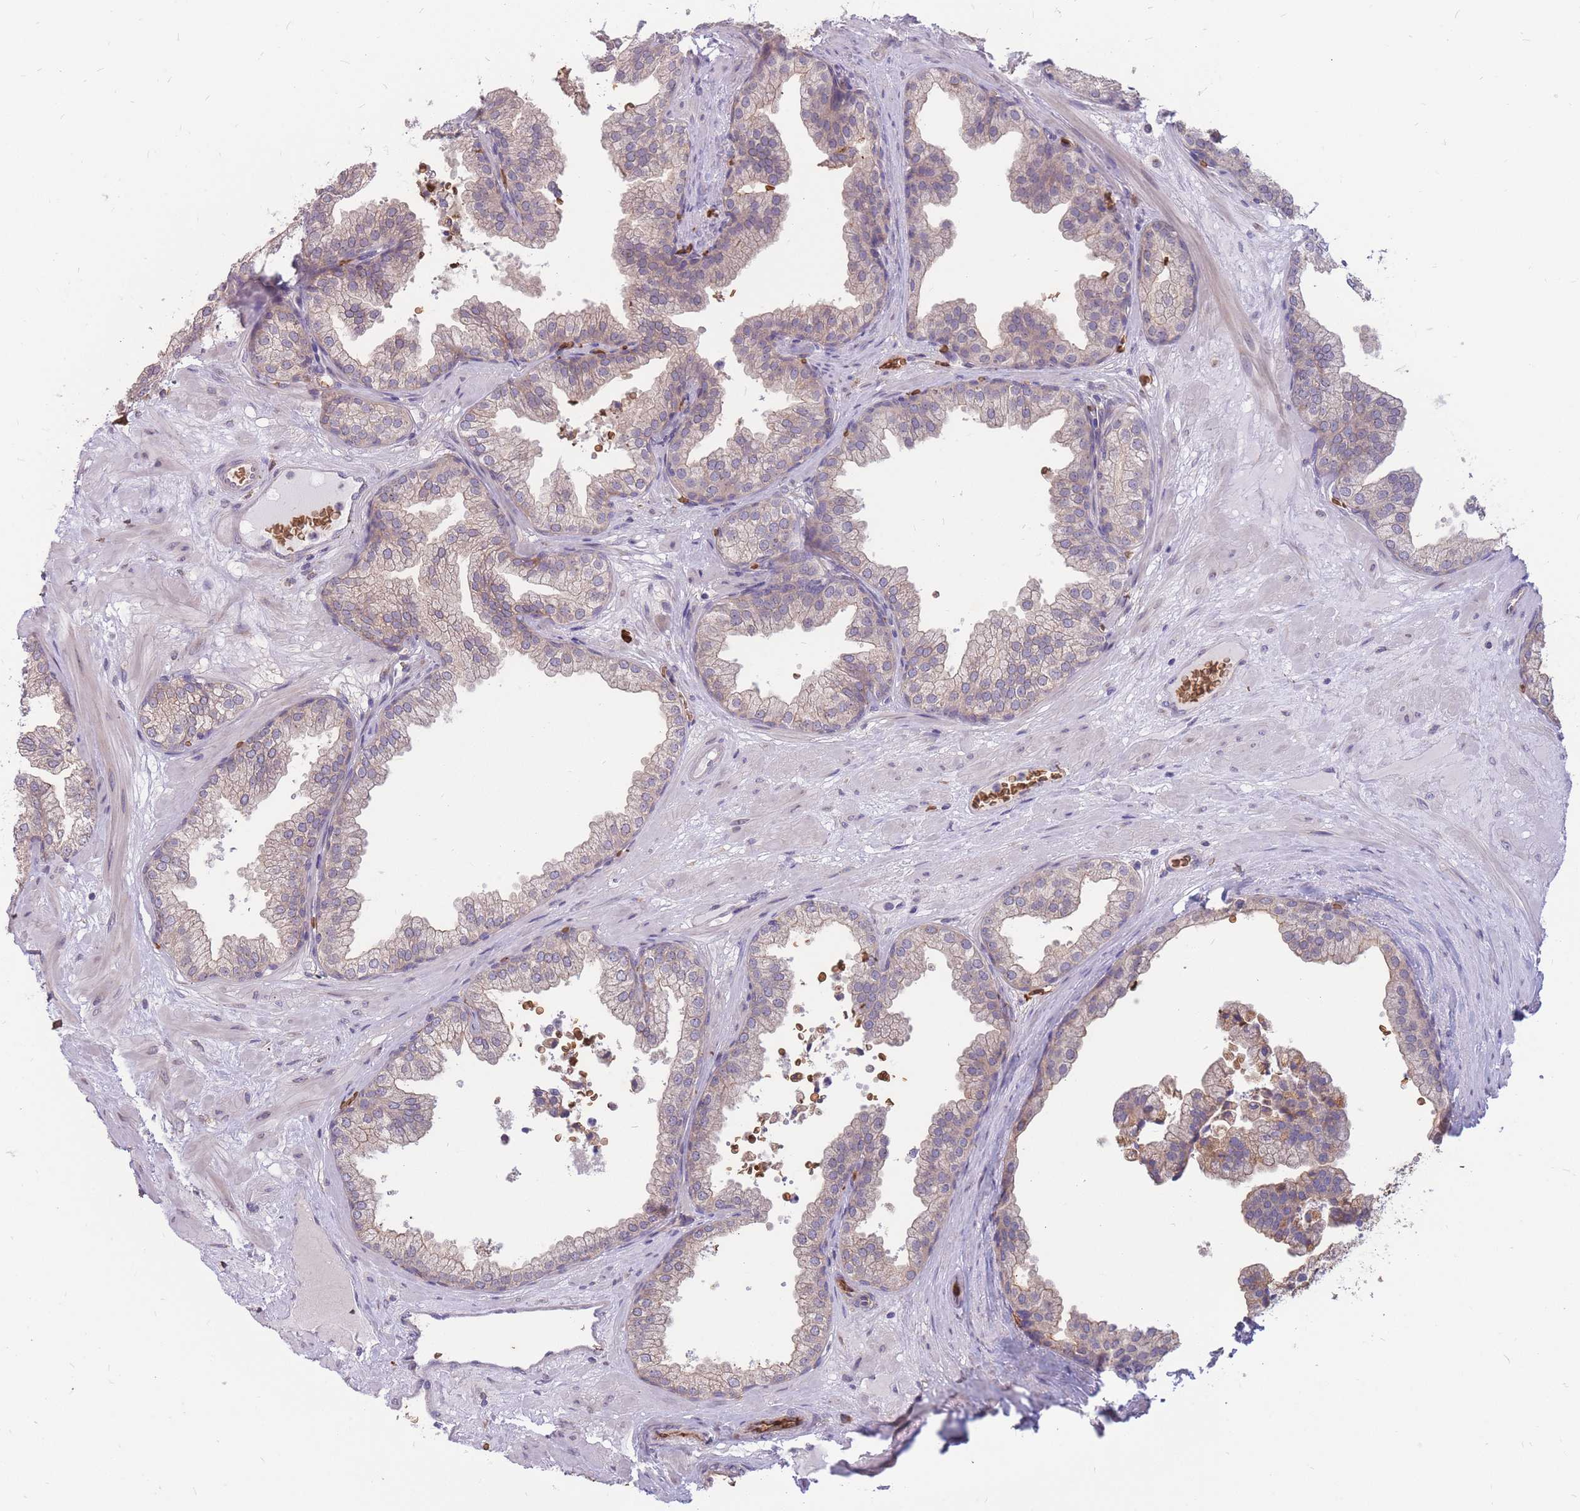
{"staining": {"intensity": "weak", "quantity": "25%-75%", "location": "cytoplasmic/membranous"}, "tissue": "prostate", "cell_type": "Glandular cells", "image_type": "normal", "snomed": [{"axis": "morphology", "description": "Normal tissue, NOS"}, {"axis": "topography", "description": "Prostate"}], "caption": "Prostate stained with IHC demonstrates weak cytoplasmic/membranous staining in about 25%-75% of glandular cells. The protein of interest is stained brown, and the nuclei are stained in blue (DAB IHC with brightfield microscopy, high magnification).", "gene": "ATP10D", "patient": {"sex": "male", "age": 37}}